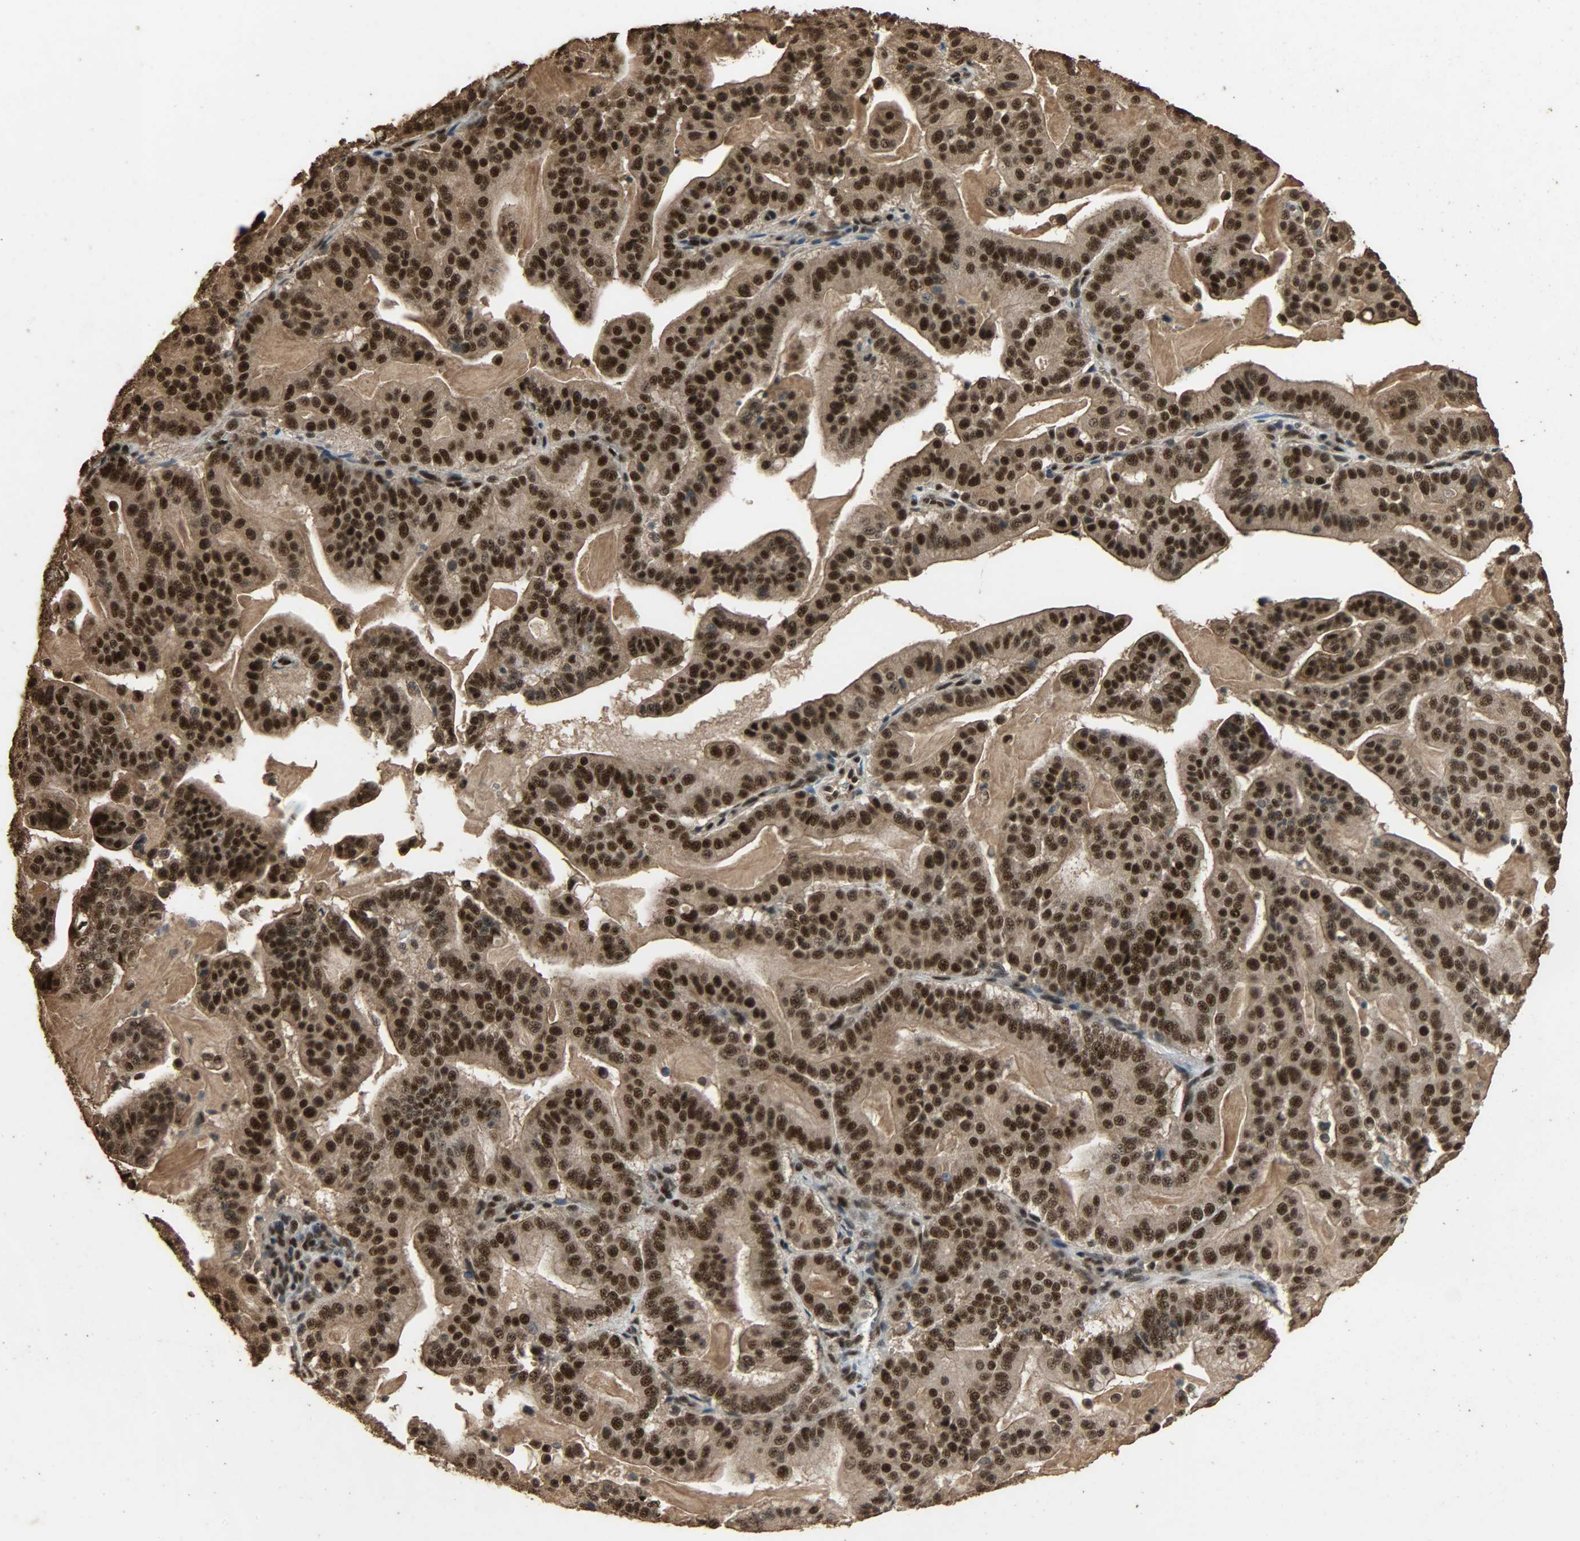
{"staining": {"intensity": "strong", "quantity": ">75%", "location": "cytoplasmic/membranous,nuclear"}, "tissue": "pancreatic cancer", "cell_type": "Tumor cells", "image_type": "cancer", "snomed": [{"axis": "morphology", "description": "Adenocarcinoma, NOS"}, {"axis": "topography", "description": "Pancreas"}], "caption": "About >75% of tumor cells in human pancreatic cancer (adenocarcinoma) reveal strong cytoplasmic/membranous and nuclear protein expression as visualized by brown immunohistochemical staining.", "gene": "CCNT2", "patient": {"sex": "male", "age": 63}}